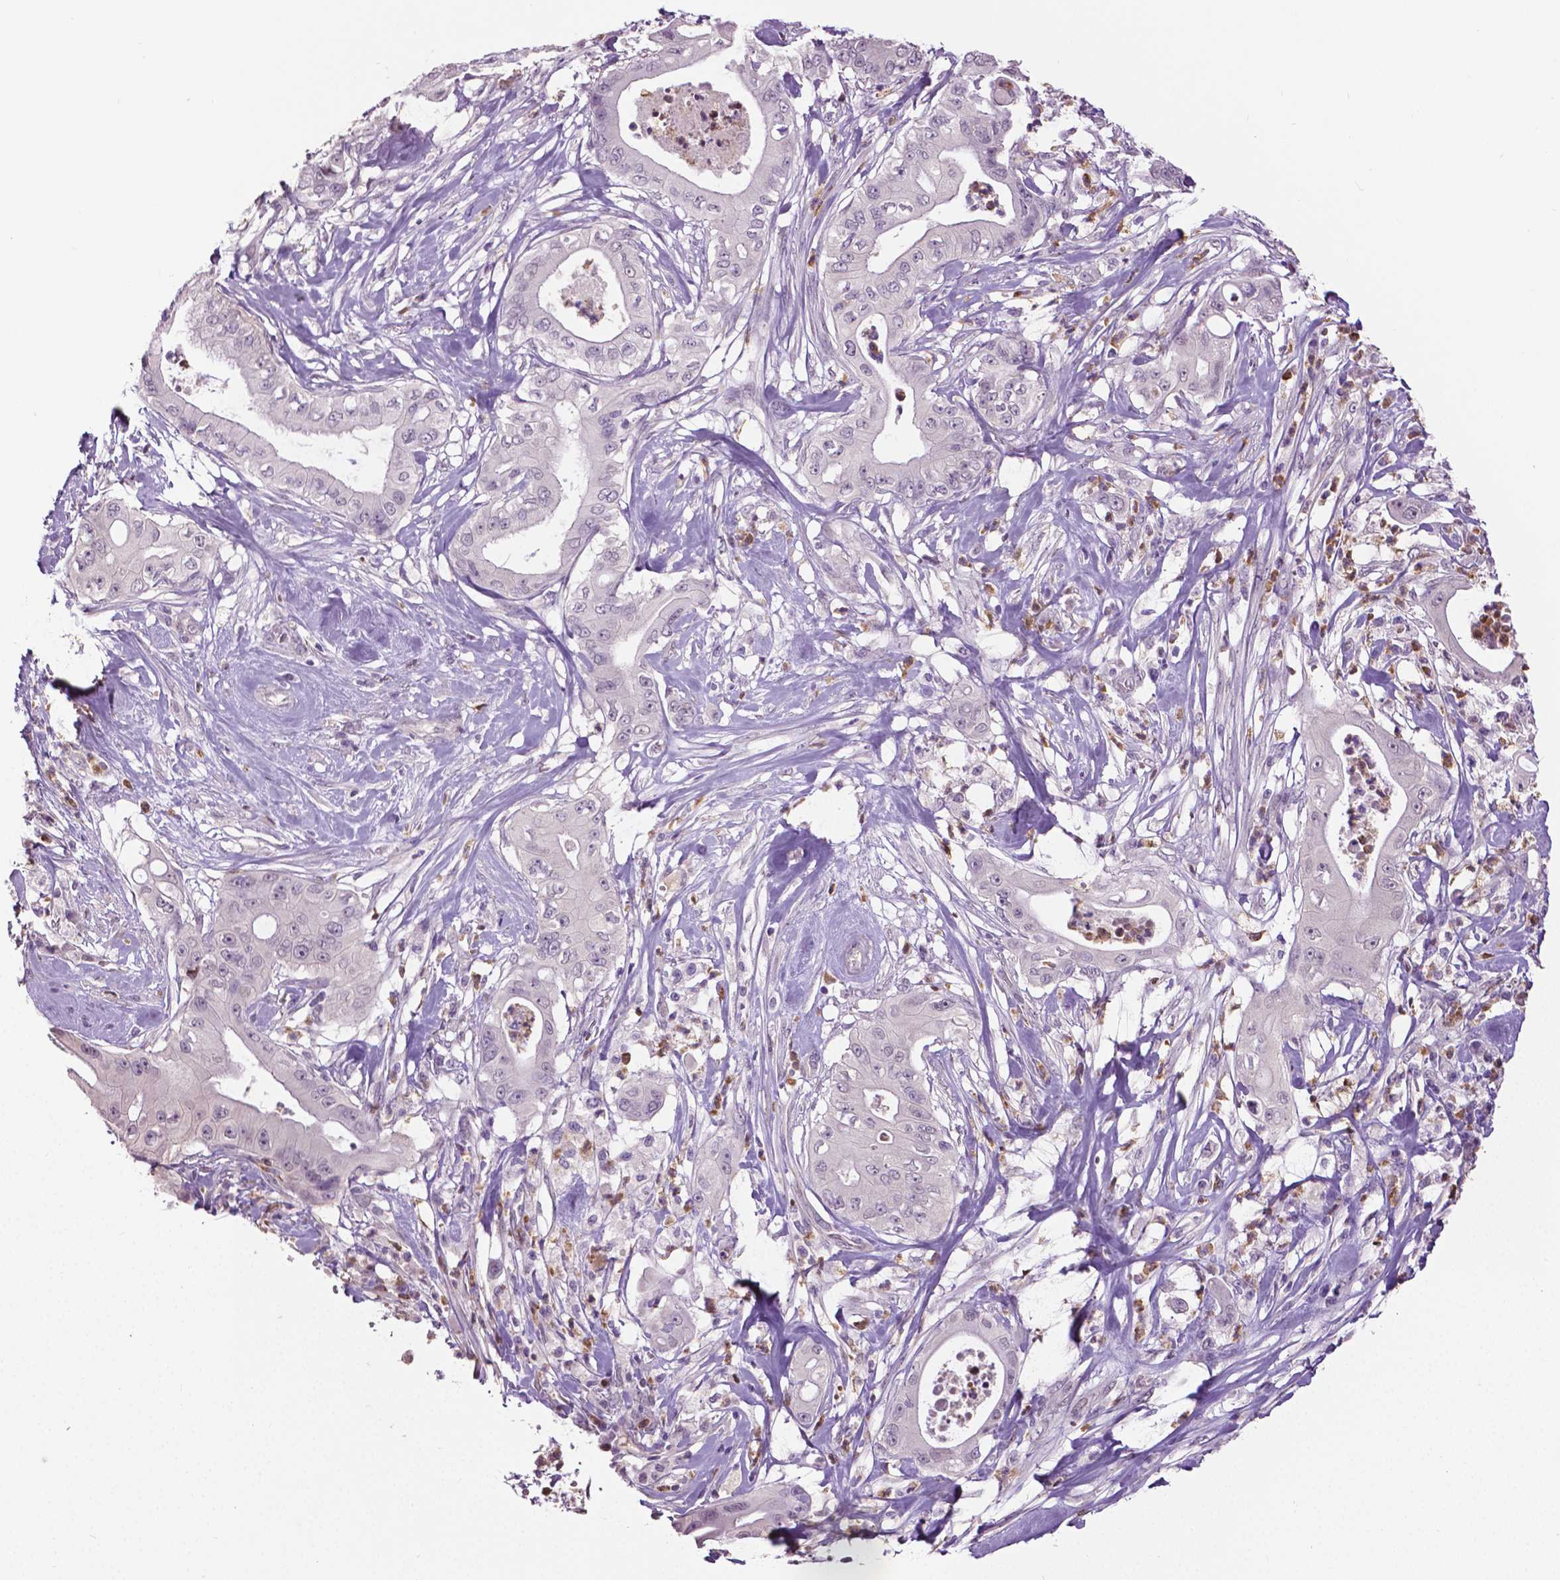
{"staining": {"intensity": "negative", "quantity": "none", "location": "none"}, "tissue": "pancreatic cancer", "cell_type": "Tumor cells", "image_type": "cancer", "snomed": [{"axis": "morphology", "description": "Adenocarcinoma, NOS"}, {"axis": "topography", "description": "Pancreas"}], "caption": "IHC micrograph of pancreatic cancer stained for a protein (brown), which shows no expression in tumor cells.", "gene": "PTPN5", "patient": {"sex": "male", "age": 71}}